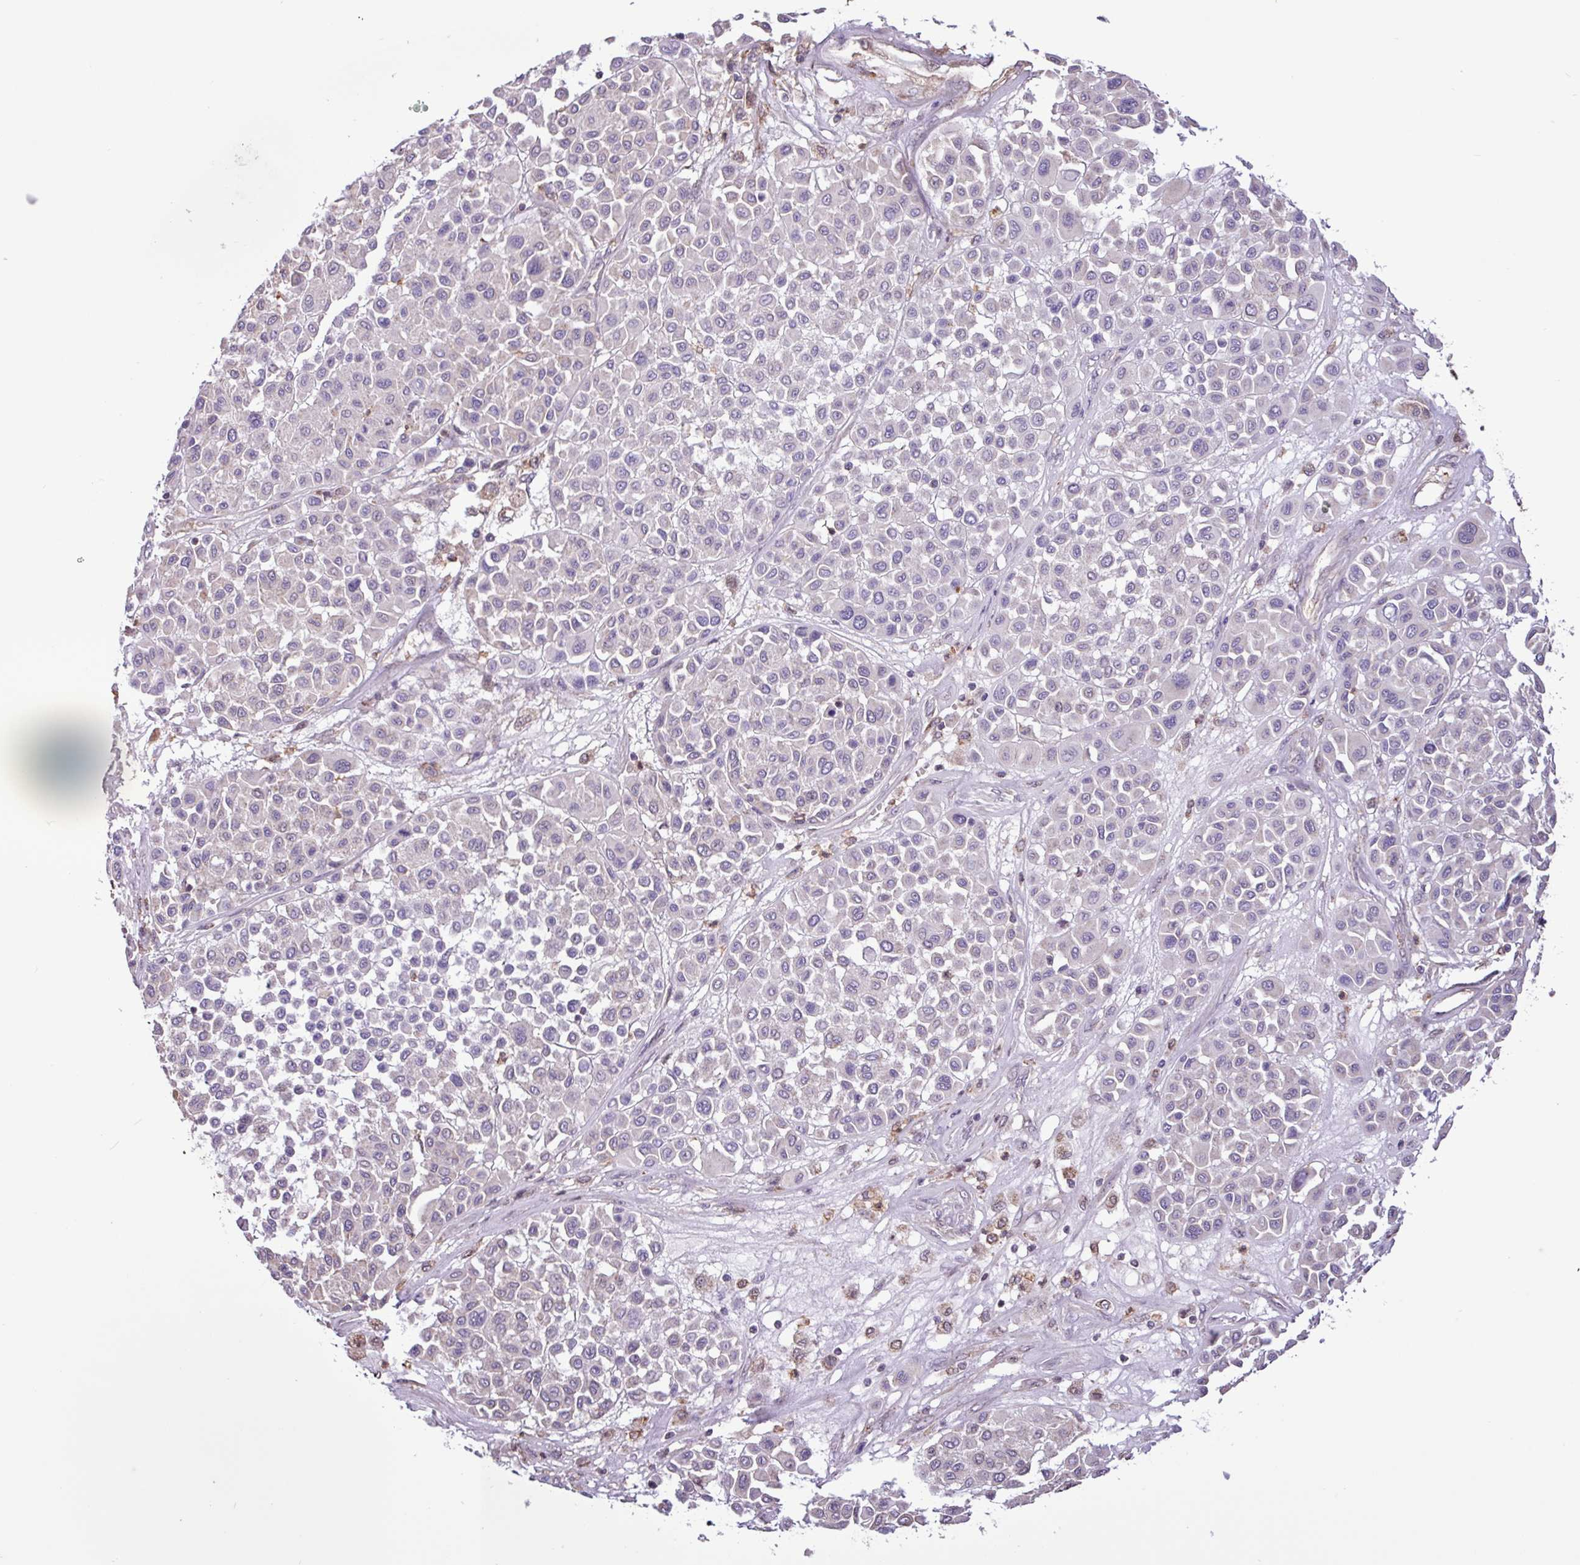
{"staining": {"intensity": "negative", "quantity": "none", "location": "none"}, "tissue": "melanoma", "cell_type": "Tumor cells", "image_type": "cancer", "snomed": [{"axis": "morphology", "description": "Malignant melanoma, Metastatic site"}, {"axis": "topography", "description": "Soft tissue"}], "caption": "An image of human melanoma is negative for staining in tumor cells. (DAB immunohistochemistry, high magnification).", "gene": "CHST11", "patient": {"sex": "male", "age": 41}}